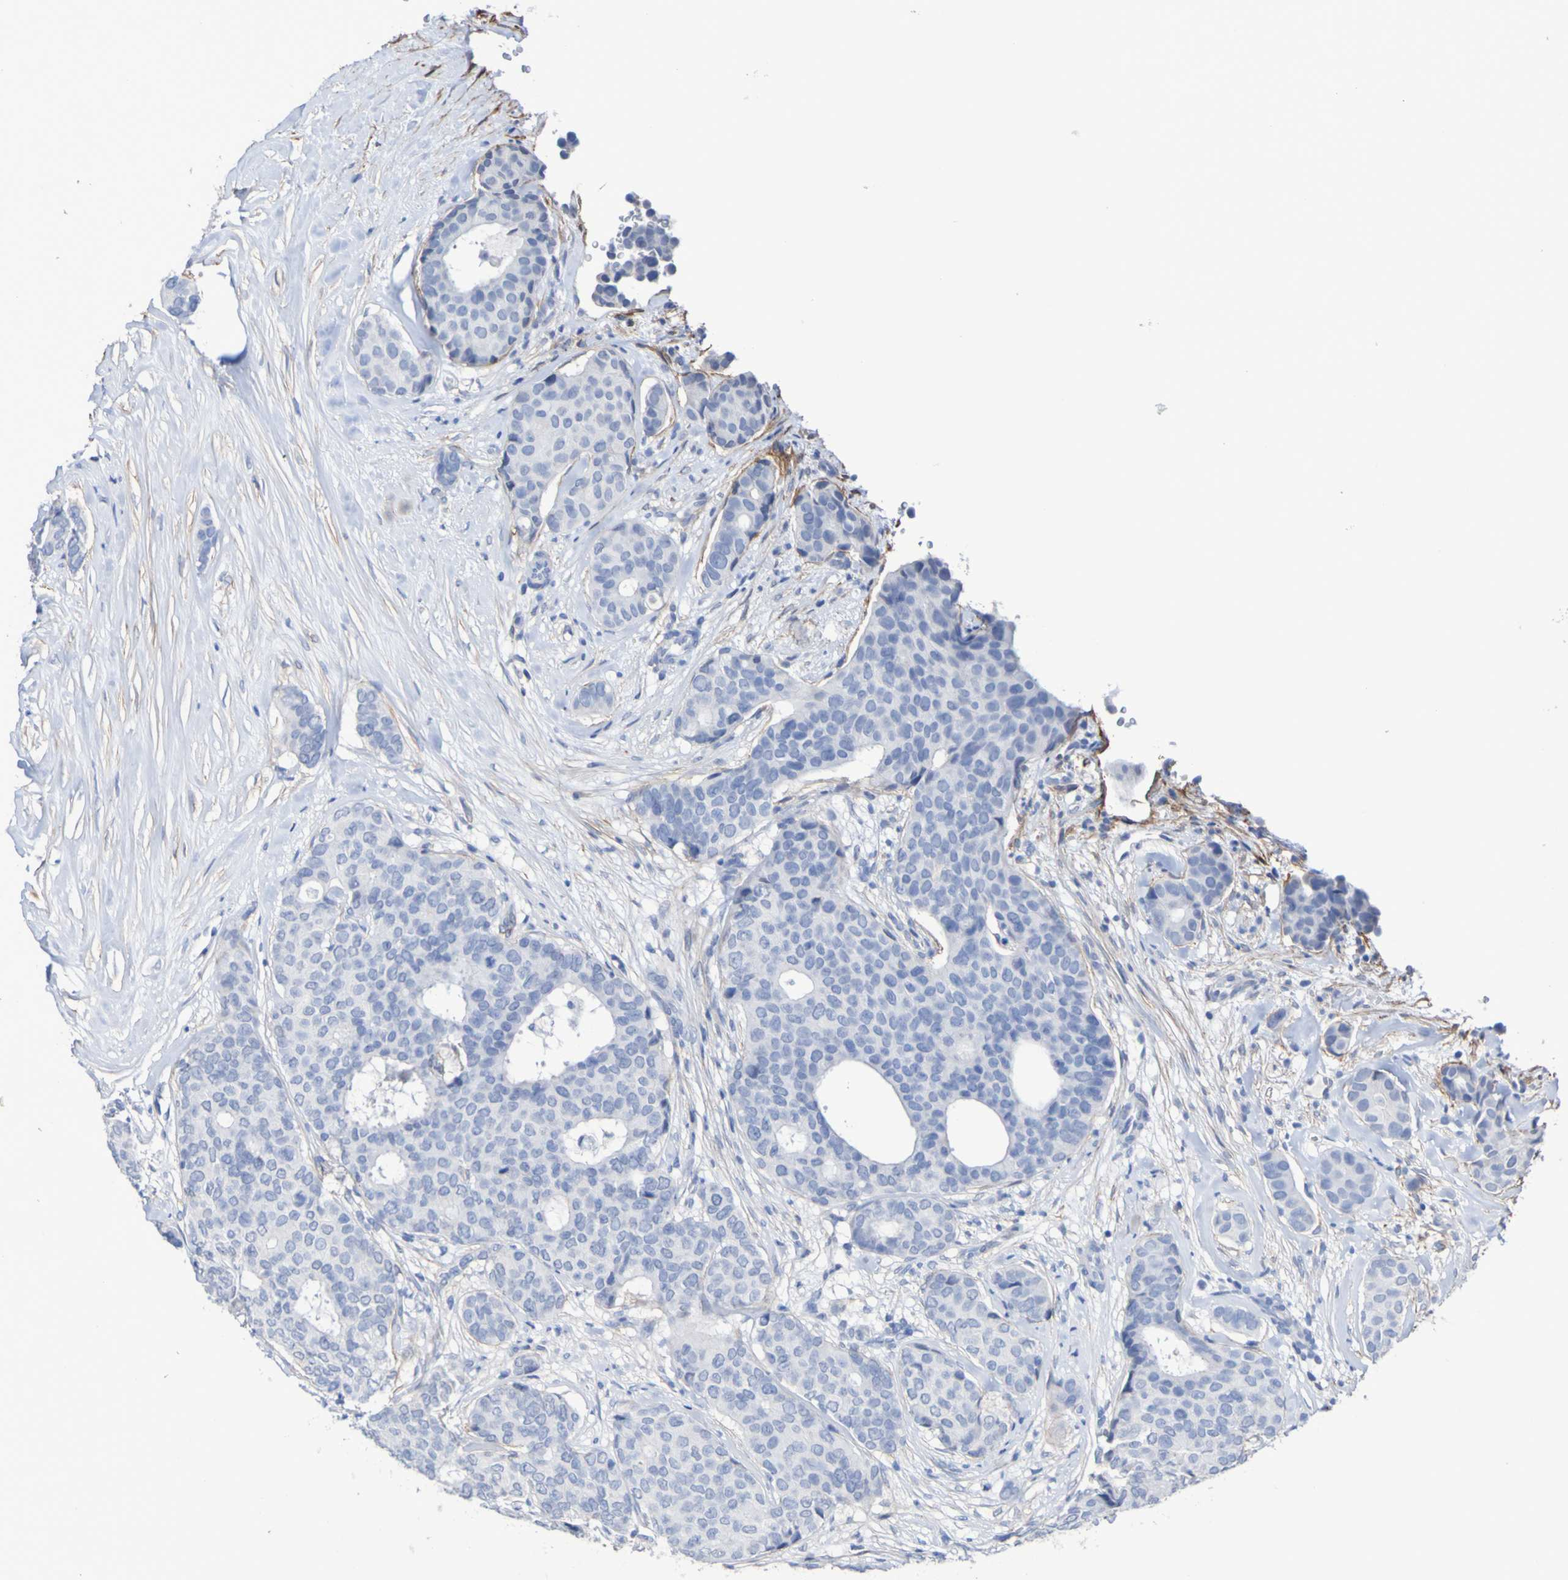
{"staining": {"intensity": "negative", "quantity": "none", "location": "none"}, "tissue": "breast cancer", "cell_type": "Tumor cells", "image_type": "cancer", "snomed": [{"axis": "morphology", "description": "Duct carcinoma"}, {"axis": "topography", "description": "Breast"}], "caption": "Human breast cancer (intraductal carcinoma) stained for a protein using immunohistochemistry (IHC) displays no expression in tumor cells.", "gene": "SGCB", "patient": {"sex": "female", "age": 75}}